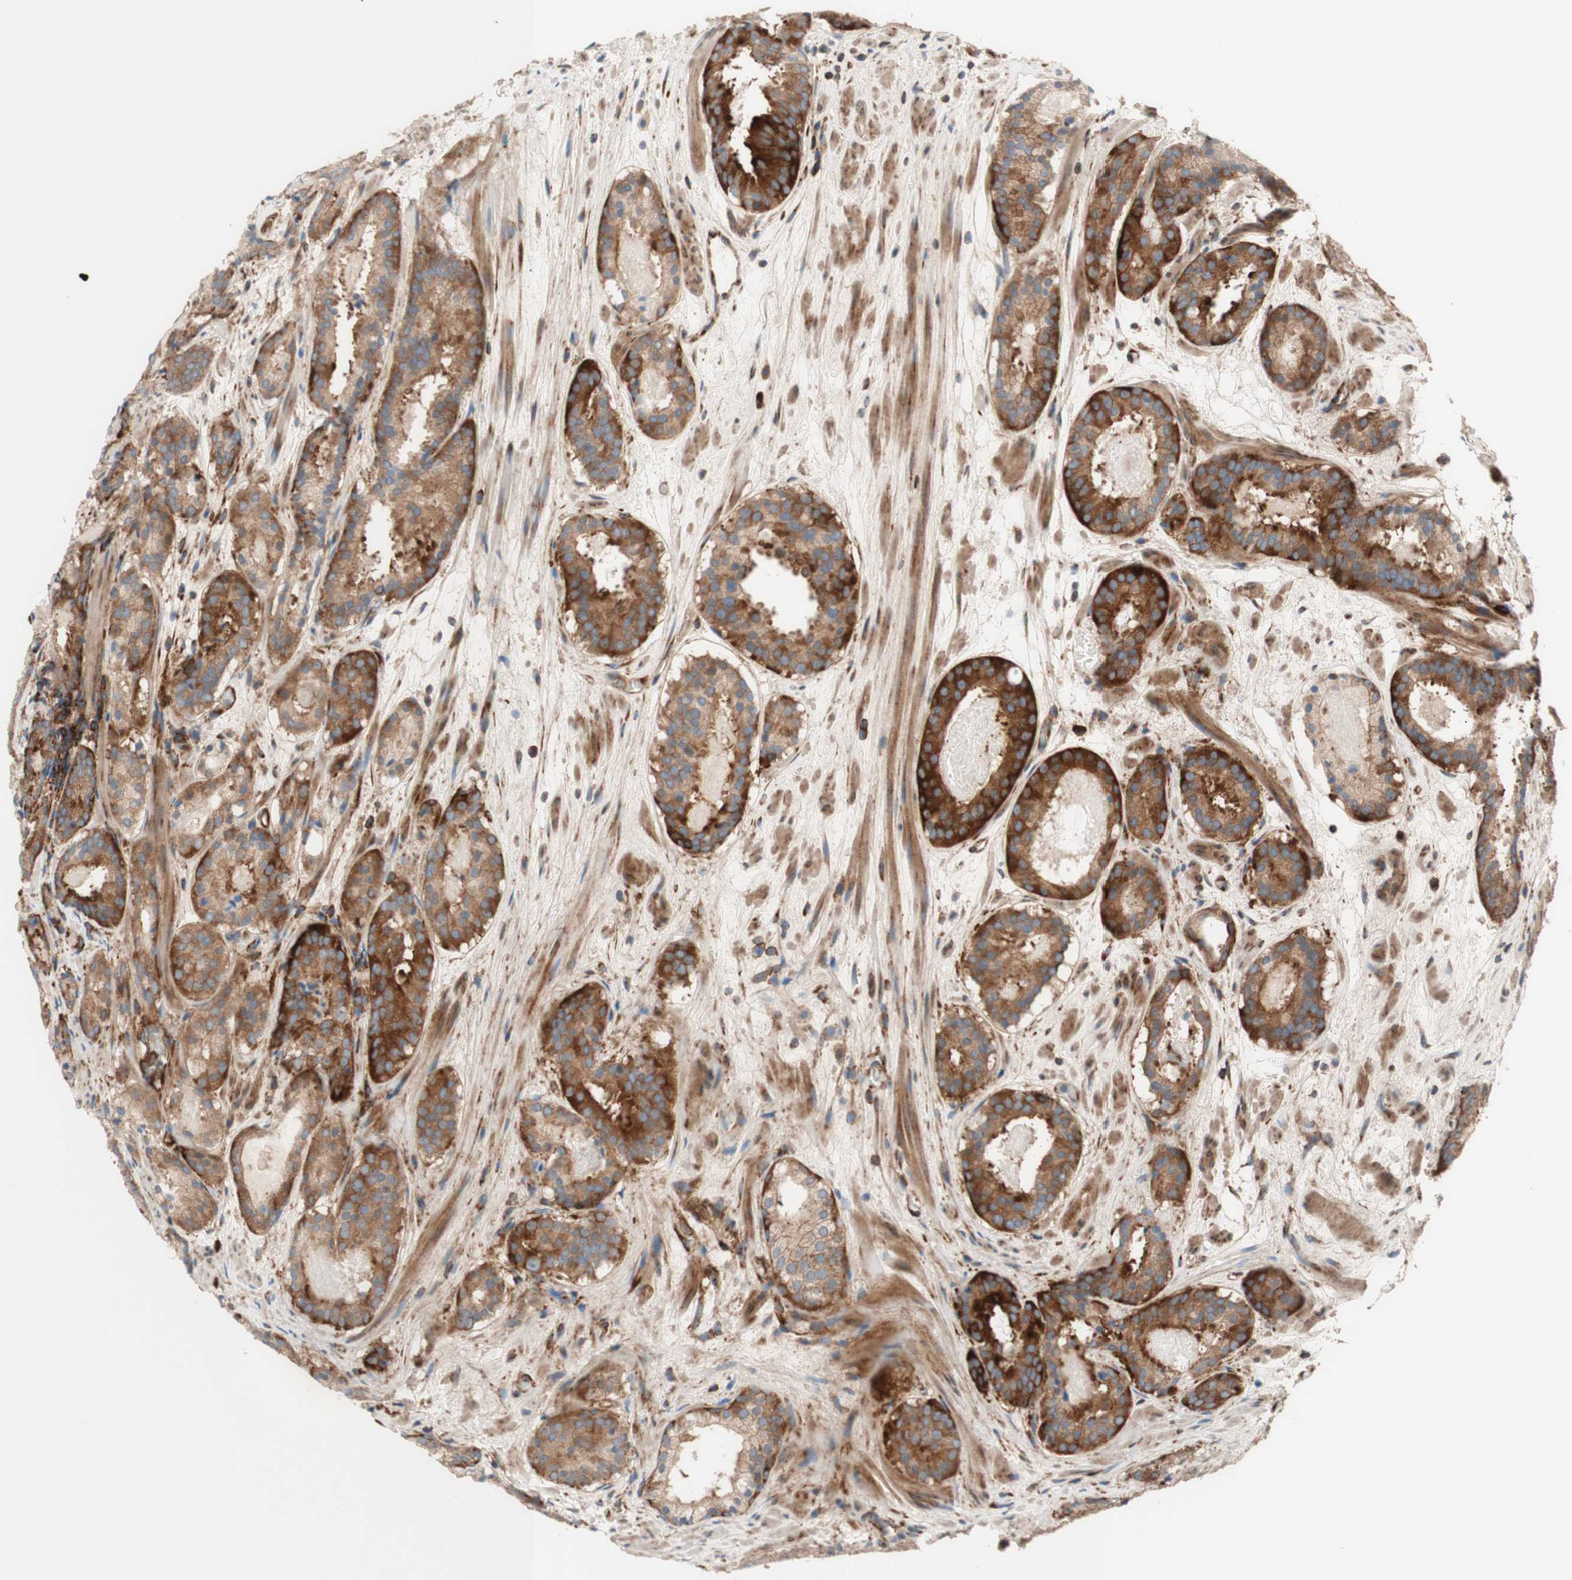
{"staining": {"intensity": "moderate", "quantity": ">75%", "location": "cytoplasmic/membranous"}, "tissue": "prostate cancer", "cell_type": "Tumor cells", "image_type": "cancer", "snomed": [{"axis": "morphology", "description": "Adenocarcinoma, Low grade"}, {"axis": "topography", "description": "Prostate"}], "caption": "Prostate adenocarcinoma (low-grade) was stained to show a protein in brown. There is medium levels of moderate cytoplasmic/membranous expression in about >75% of tumor cells.", "gene": "CCN4", "patient": {"sex": "male", "age": 69}}